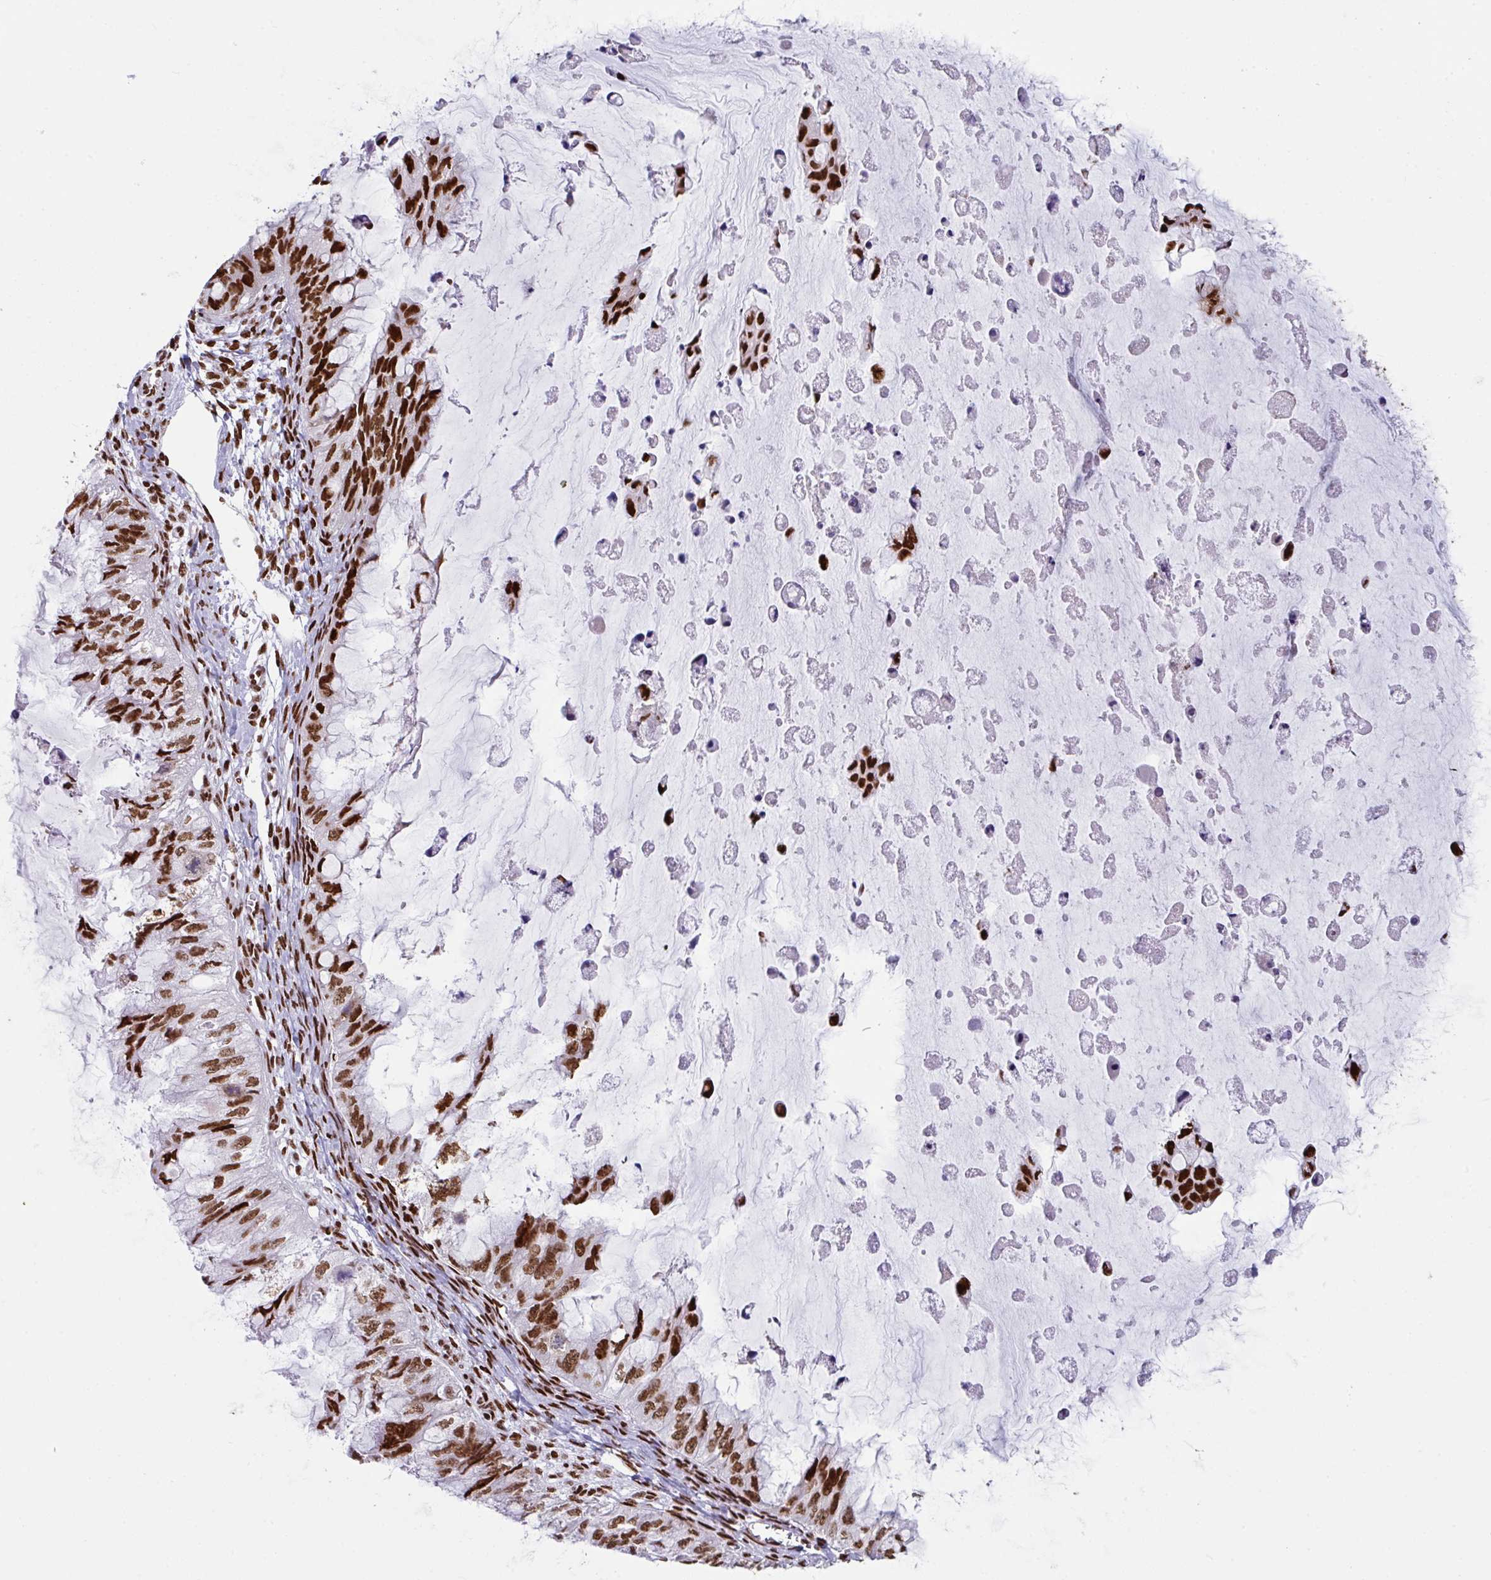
{"staining": {"intensity": "strong", "quantity": ">75%", "location": "nuclear"}, "tissue": "ovarian cancer", "cell_type": "Tumor cells", "image_type": "cancer", "snomed": [{"axis": "morphology", "description": "Cystadenocarcinoma, mucinous, NOS"}, {"axis": "topography", "description": "Ovary"}], "caption": "A high-resolution histopathology image shows immunohistochemistry (IHC) staining of ovarian cancer (mucinous cystadenocarcinoma), which demonstrates strong nuclear expression in about >75% of tumor cells.", "gene": "CLP1", "patient": {"sex": "female", "age": 72}}